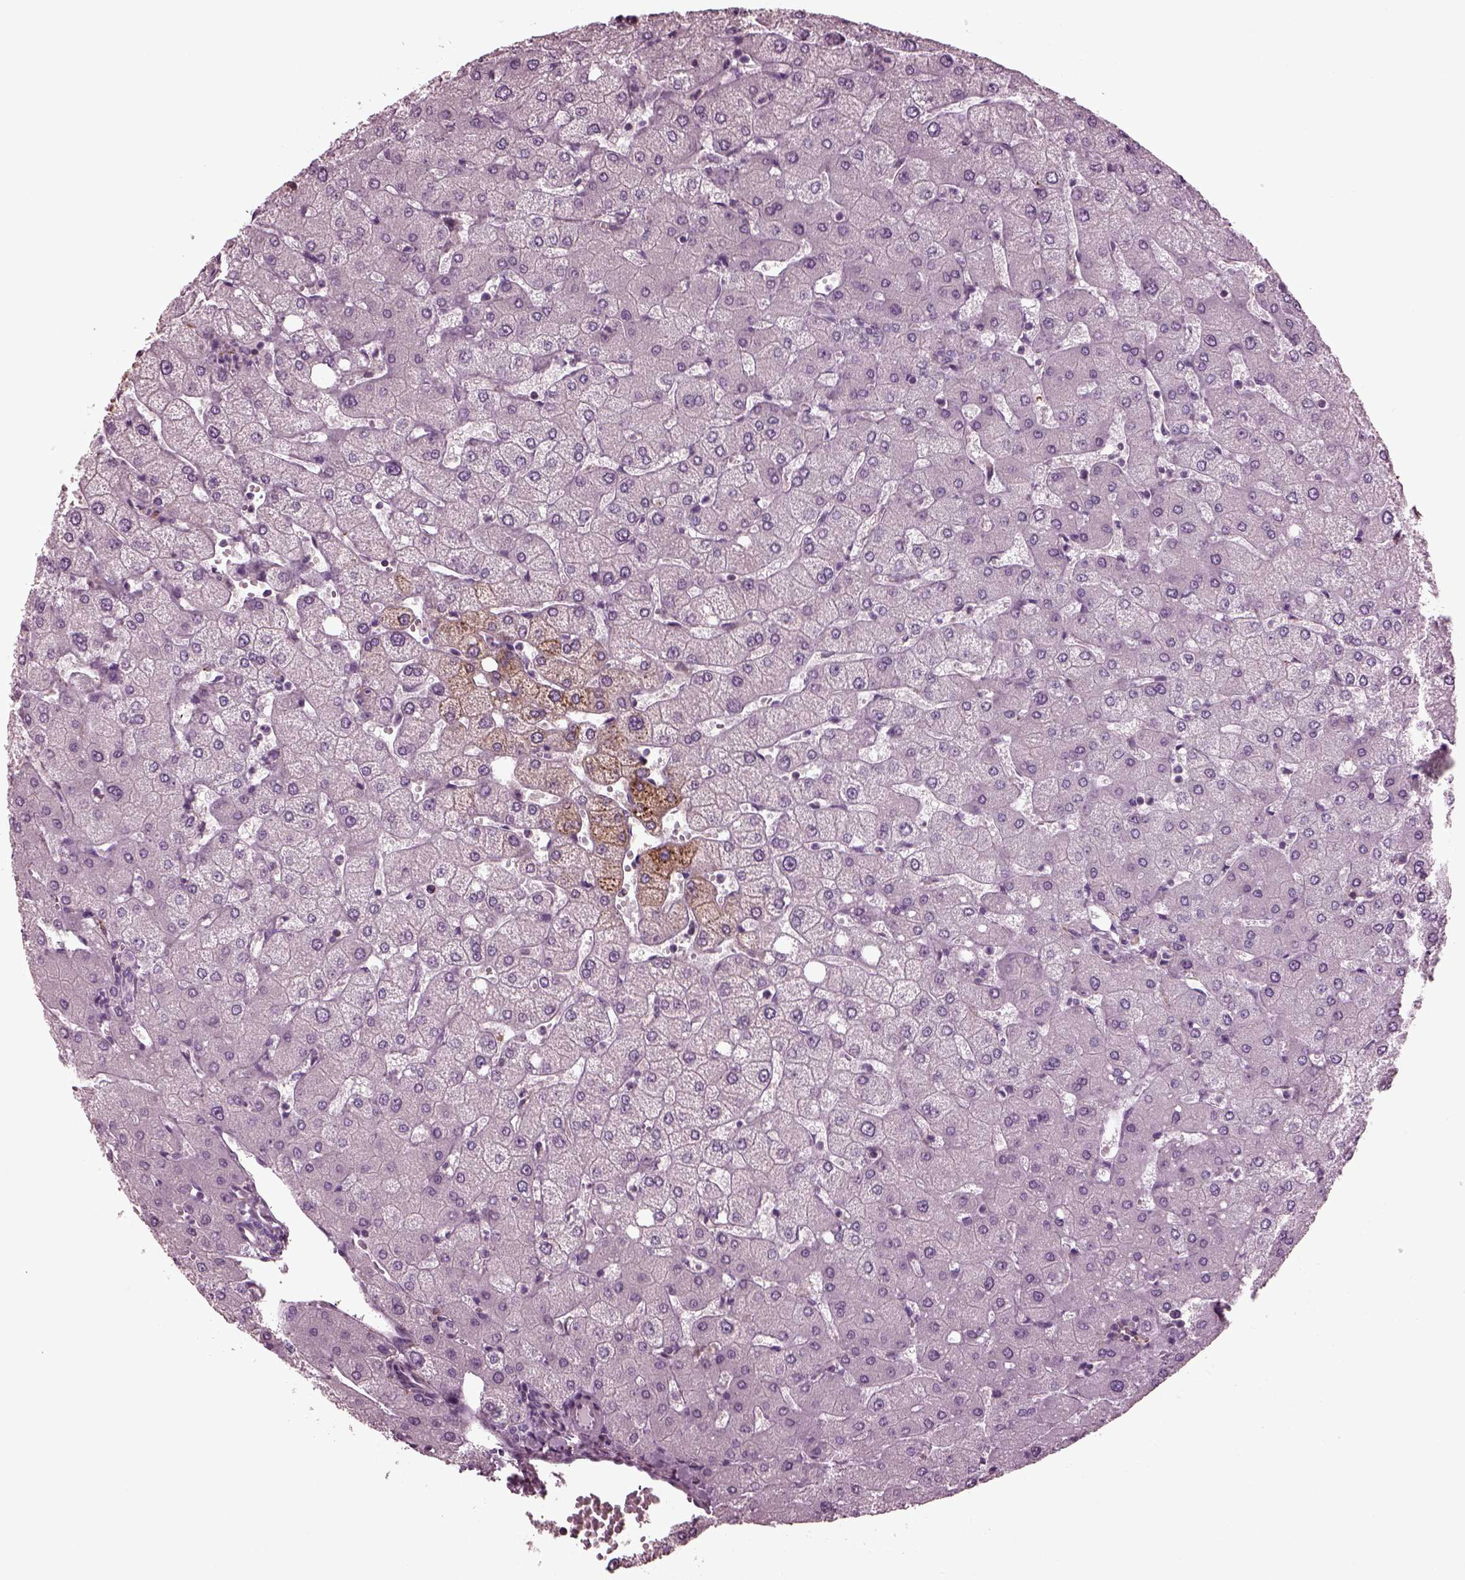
{"staining": {"intensity": "negative", "quantity": "none", "location": "none"}, "tissue": "liver", "cell_type": "Cholangiocytes", "image_type": "normal", "snomed": [{"axis": "morphology", "description": "Normal tissue, NOS"}, {"axis": "topography", "description": "Liver"}], "caption": "Immunohistochemistry (IHC) micrograph of normal human liver stained for a protein (brown), which shows no expression in cholangiocytes.", "gene": "GDF11", "patient": {"sex": "female", "age": 54}}